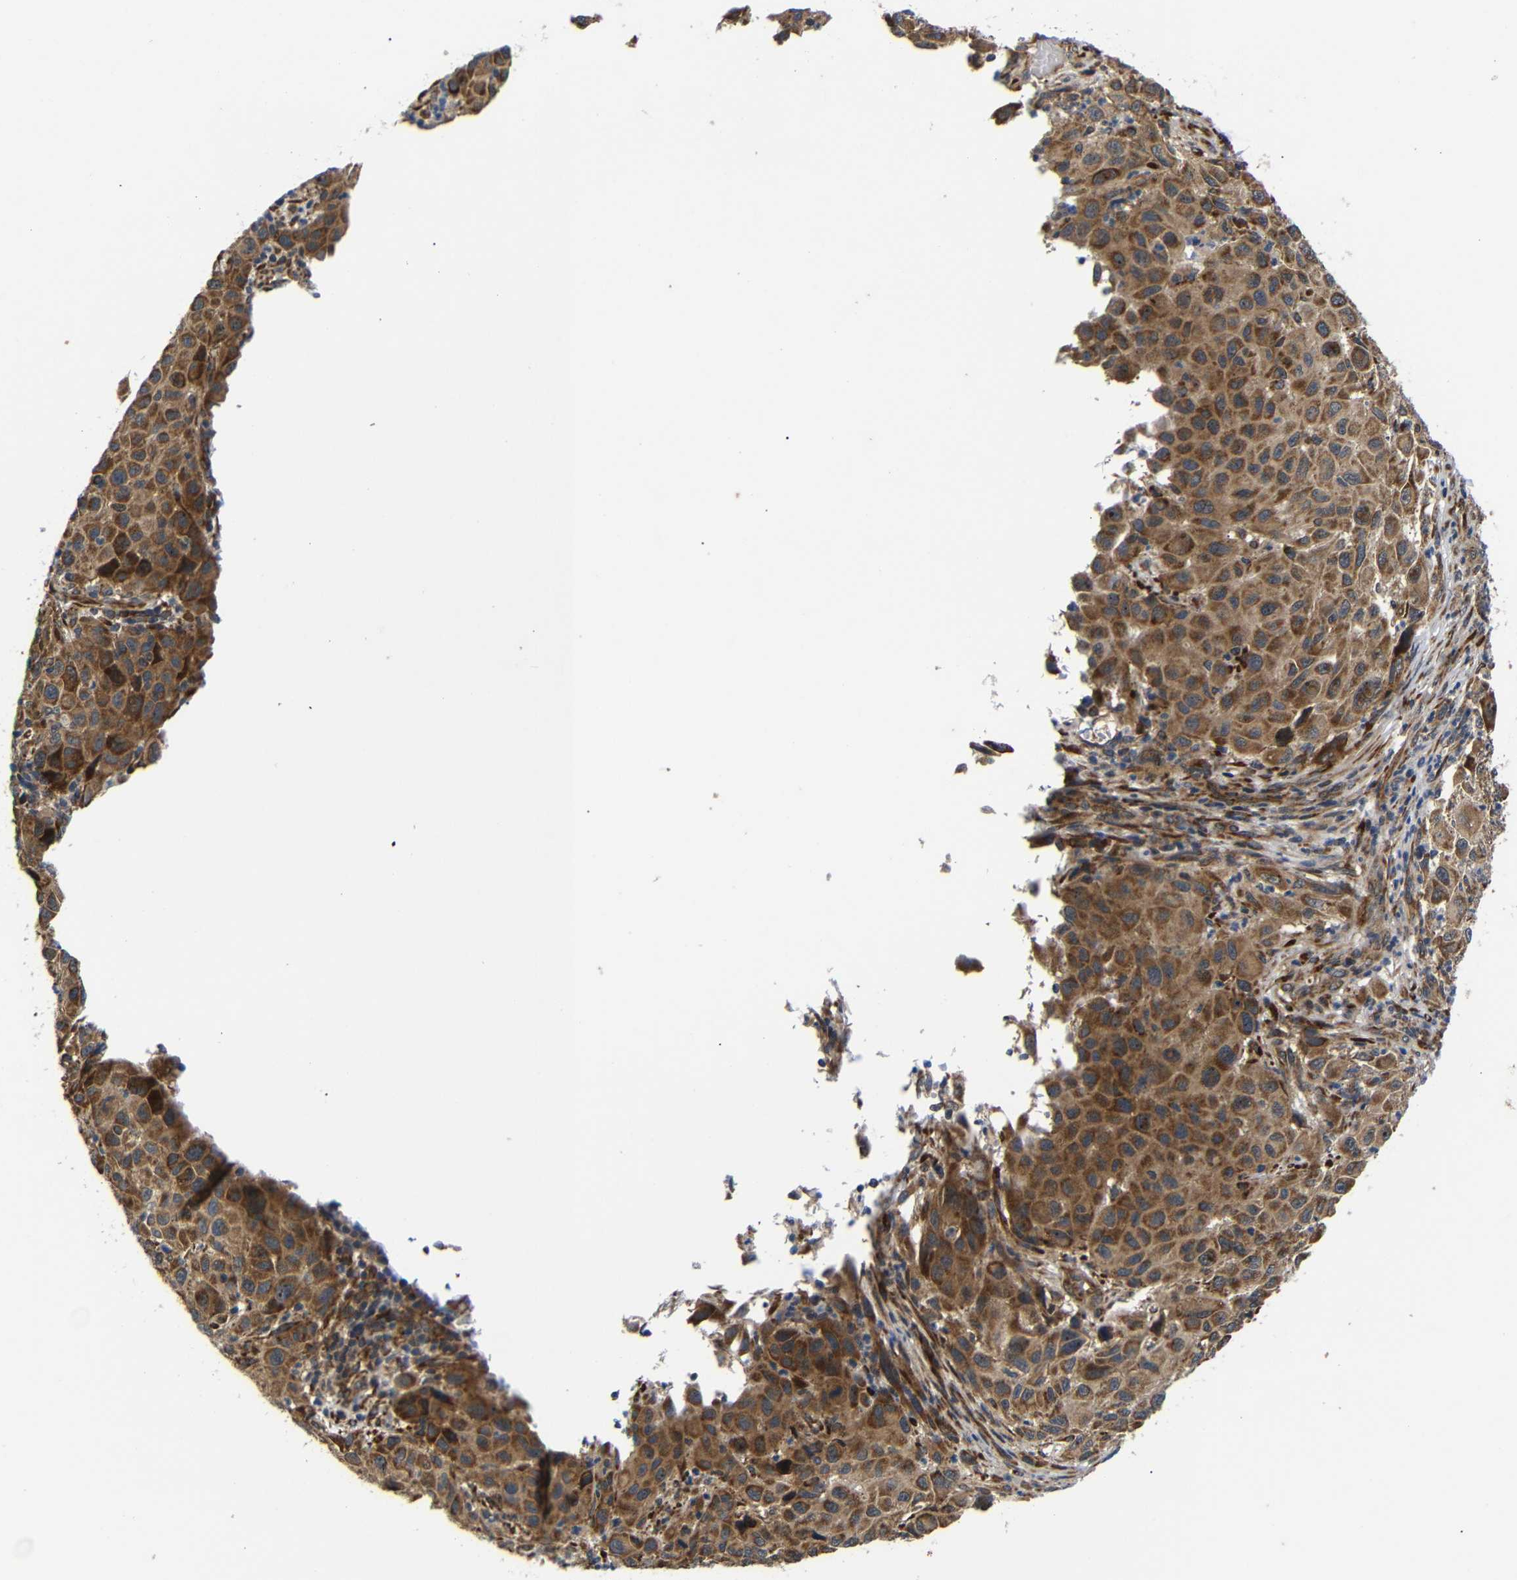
{"staining": {"intensity": "moderate", "quantity": ">75%", "location": "cytoplasmic/membranous"}, "tissue": "melanoma", "cell_type": "Tumor cells", "image_type": "cancer", "snomed": [{"axis": "morphology", "description": "Malignant melanoma, Metastatic site"}, {"axis": "topography", "description": "Lymph node"}], "caption": "Immunohistochemistry (IHC) of melanoma exhibits medium levels of moderate cytoplasmic/membranous positivity in approximately >75% of tumor cells.", "gene": "KANK4", "patient": {"sex": "male", "age": 61}}